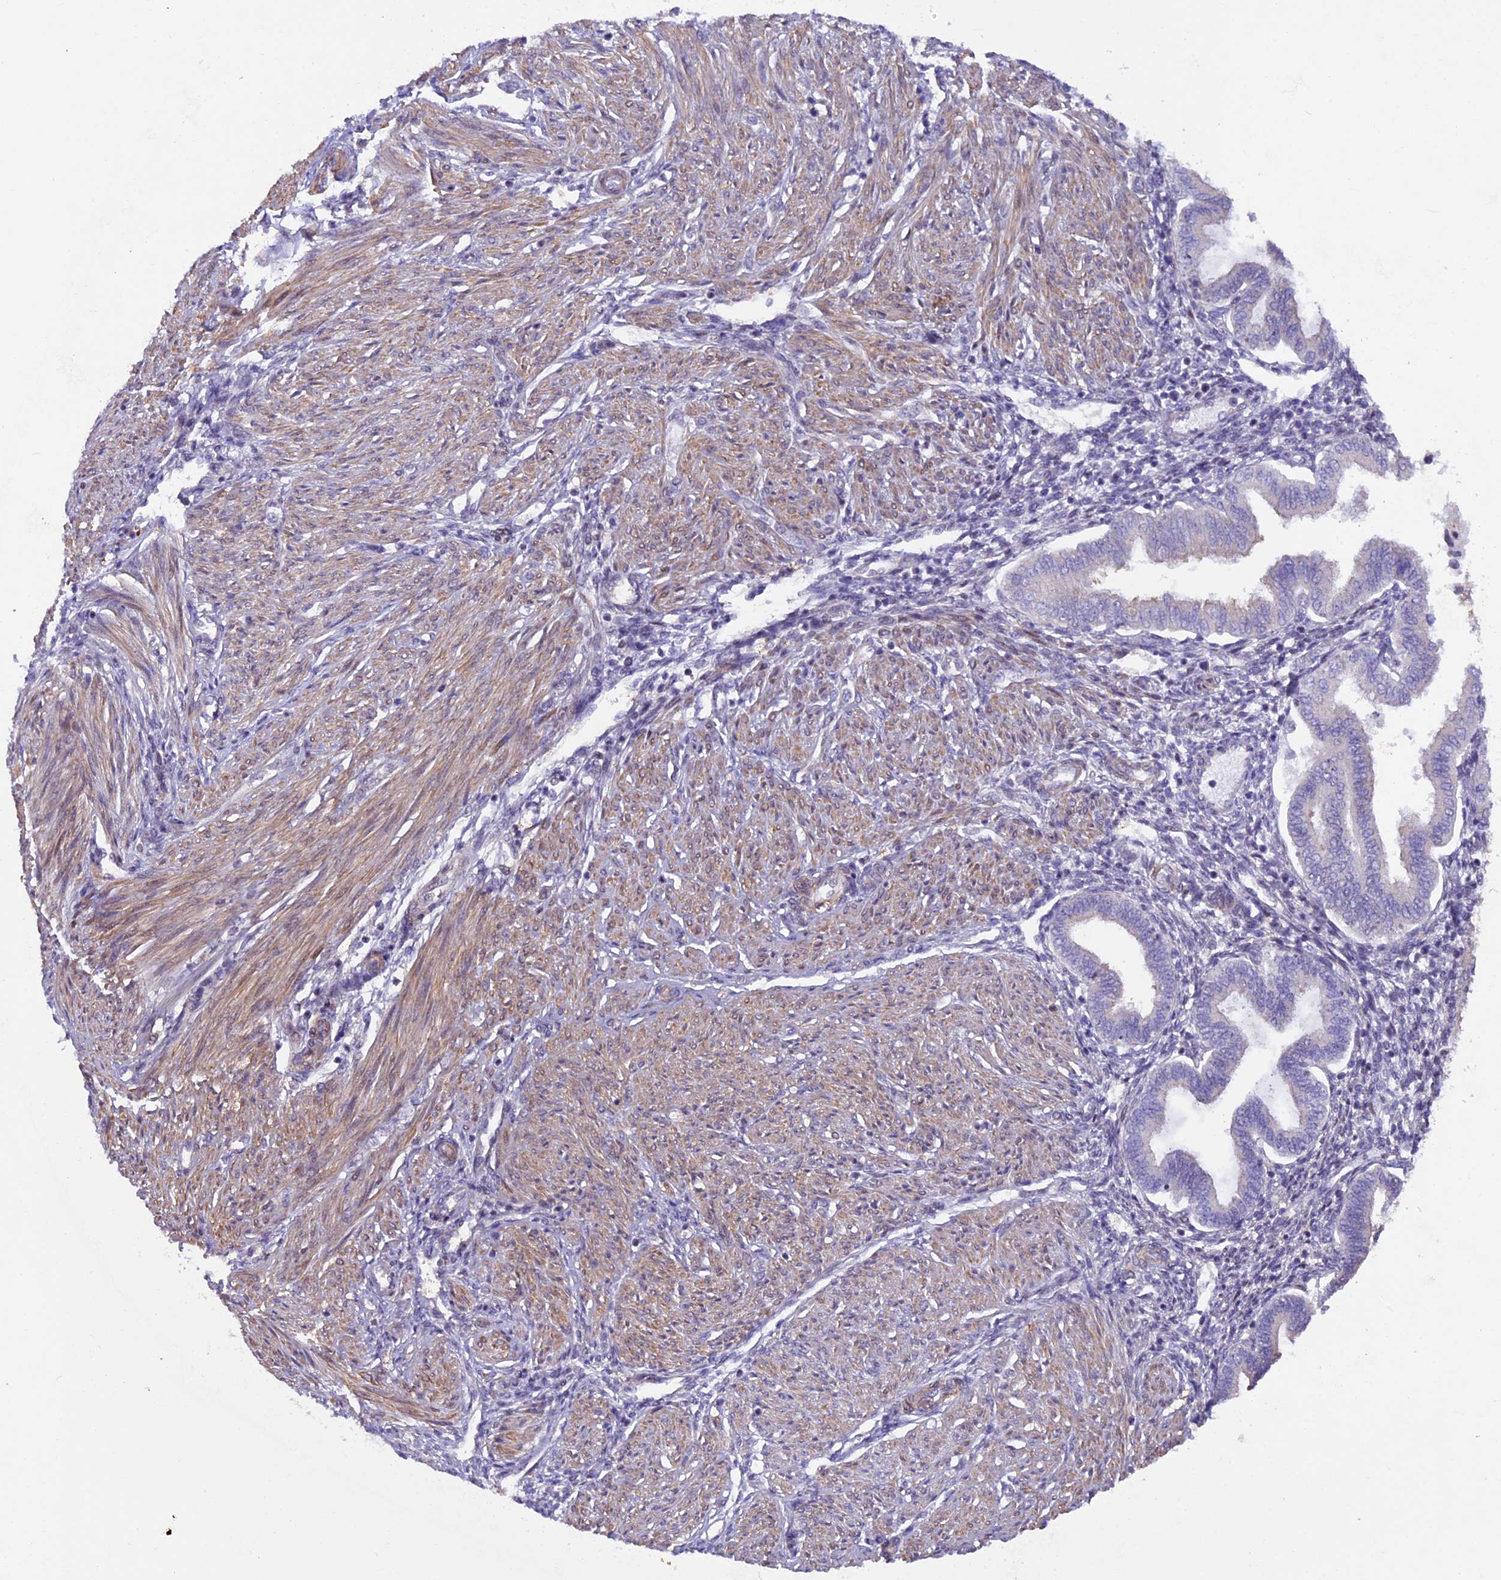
{"staining": {"intensity": "negative", "quantity": "none", "location": "none"}, "tissue": "endometrium", "cell_type": "Cells in endometrial stroma", "image_type": "normal", "snomed": [{"axis": "morphology", "description": "Normal tissue, NOS"}, {"axis": "topography", "description": "Endometrium"}], "caption": "This is an IHC photomicrograph of unremarkable endometrium. There is no positivity in cells in endometrial stroma.", "gene": "MAN2C1", "patient": {"sex": "female", "age": 53}}